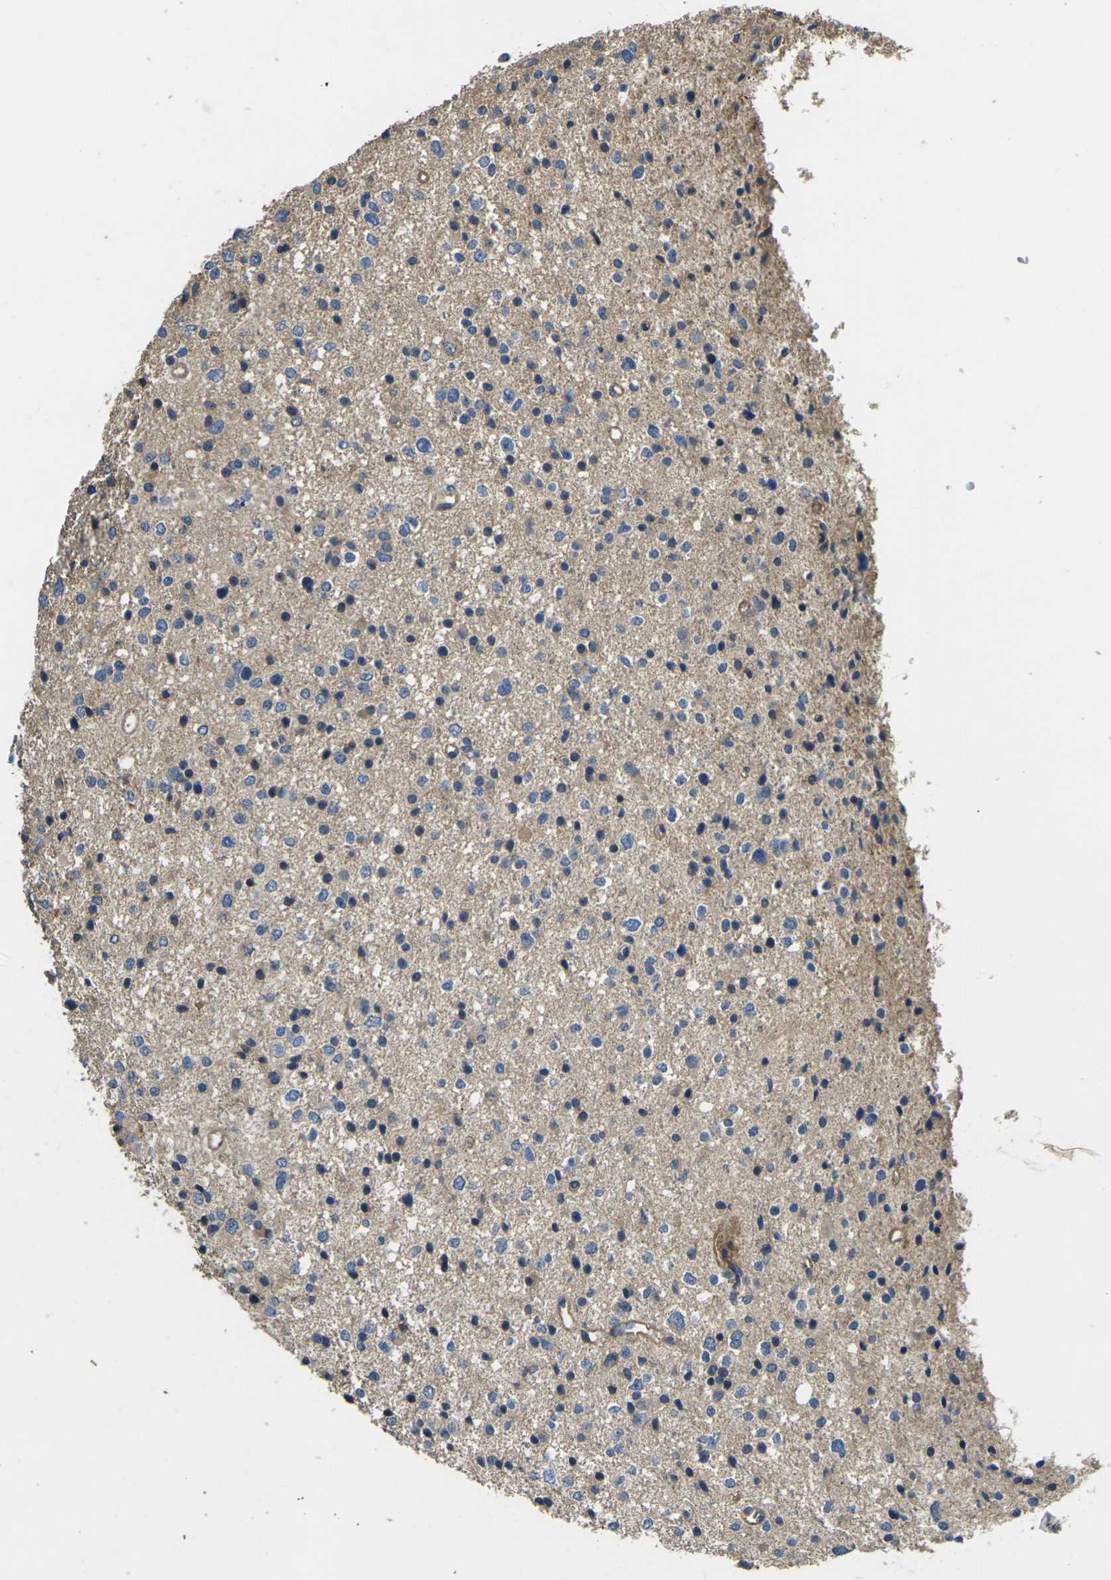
{"staining": {"intensity": "weak", "quantity": "<25%", "location": "cytoplasmic/membranous"}, "tissue": "glioma", "cell_type": "Tumor cells", "image_type": "cancer", "snomed": [{"axis": "morphology", "description": "Glioma, malignant, Low grade"}, {"axis": "topography", "description": "Brain"}], "caption": "The micrograph shows no staining of tumor cells in glioma.", "gene": "HSPG2", "patient": {"sex": "female", "age": 37}}